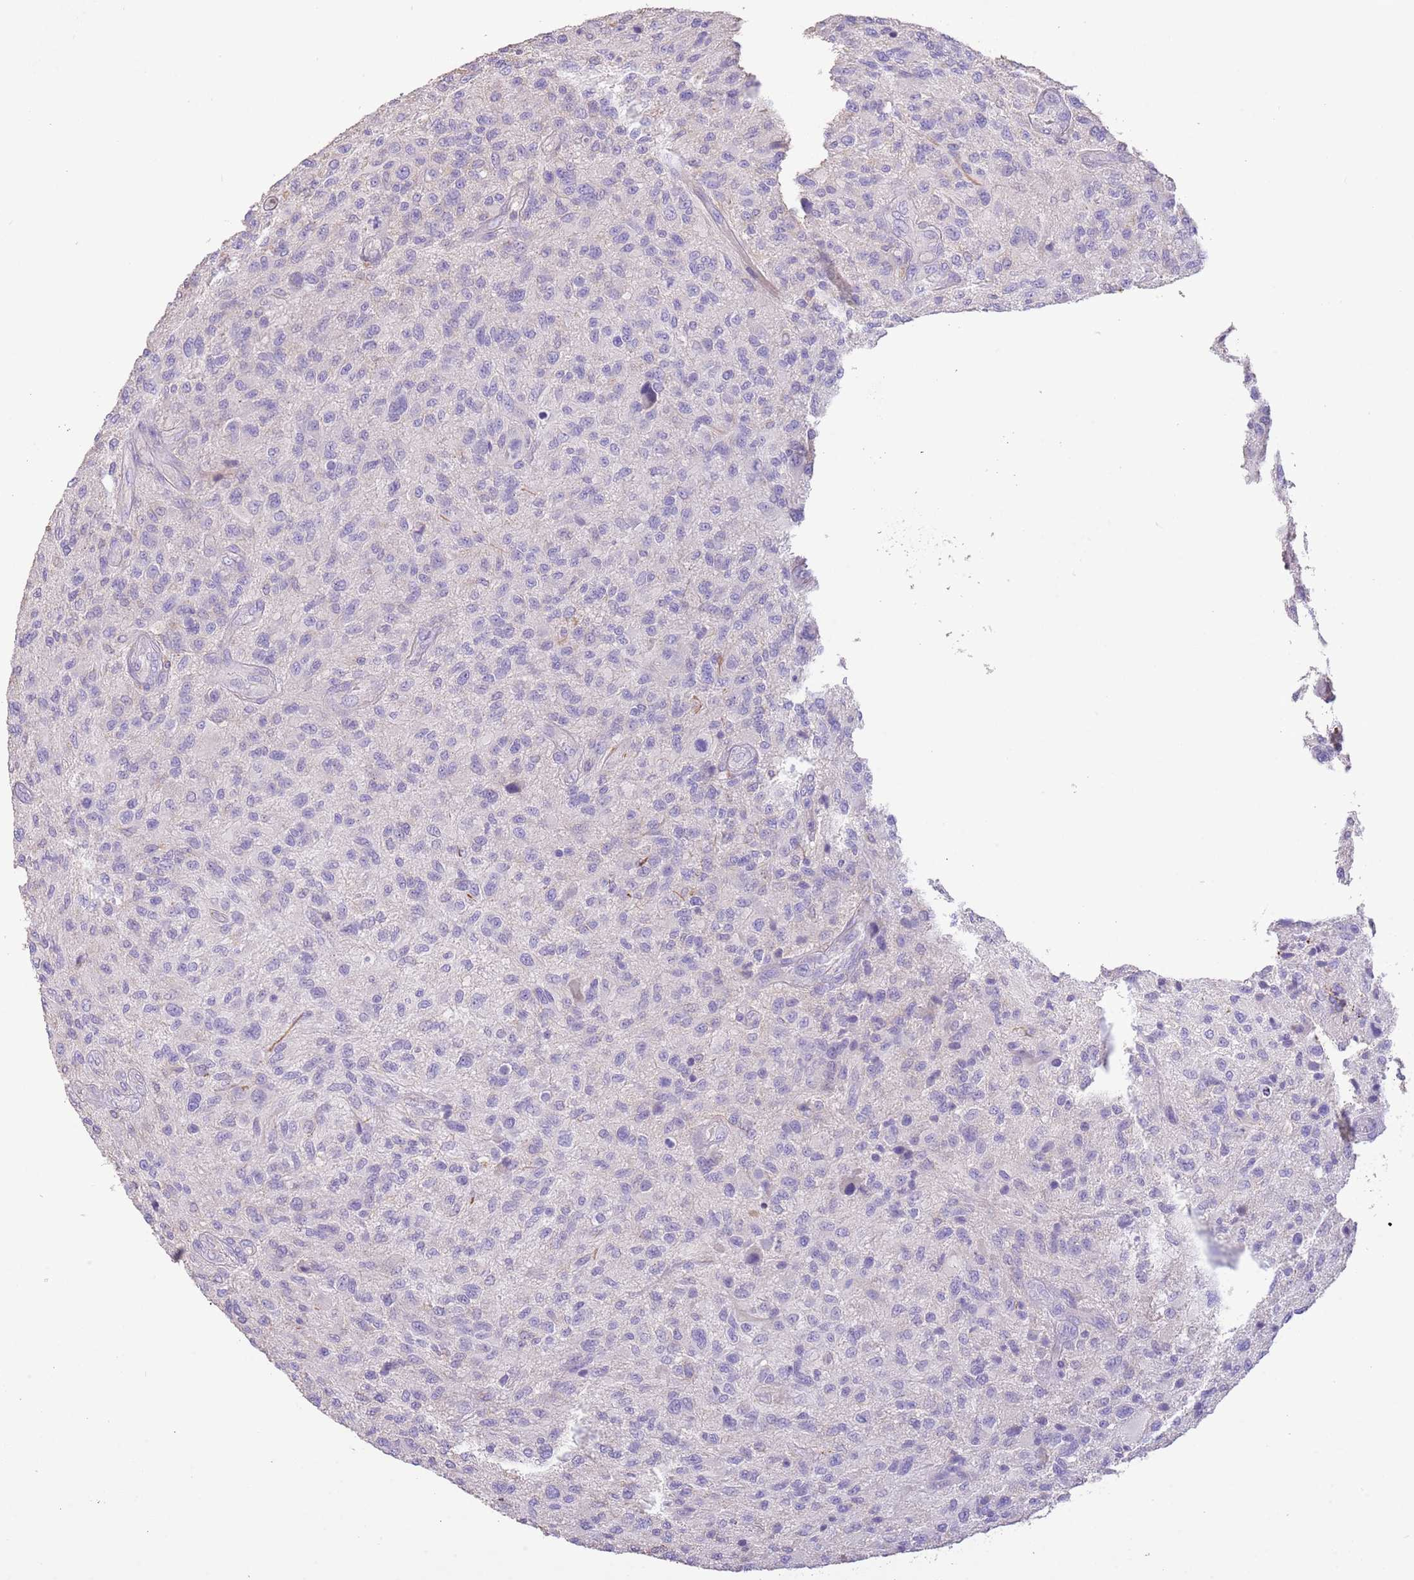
{"staining": {"intensity": "negative", "quantity": "none", "location": "none"}, "tissue": "glioma", "cell_type": "Tumor cells", "image_type": "cancer", "snomed": [{"axis": "morphology", "description": "Glioma, malignant, High grade"}, {"axis": "topography", "description": "Brain"}], "caption": "Immunohistochemistry photomicrograph of glioma stained for a protein (brown), which demonstrates no staining in tumor cells.", "gene": "SFTPA1", "patient": {"sex": "male", "age": 47}}